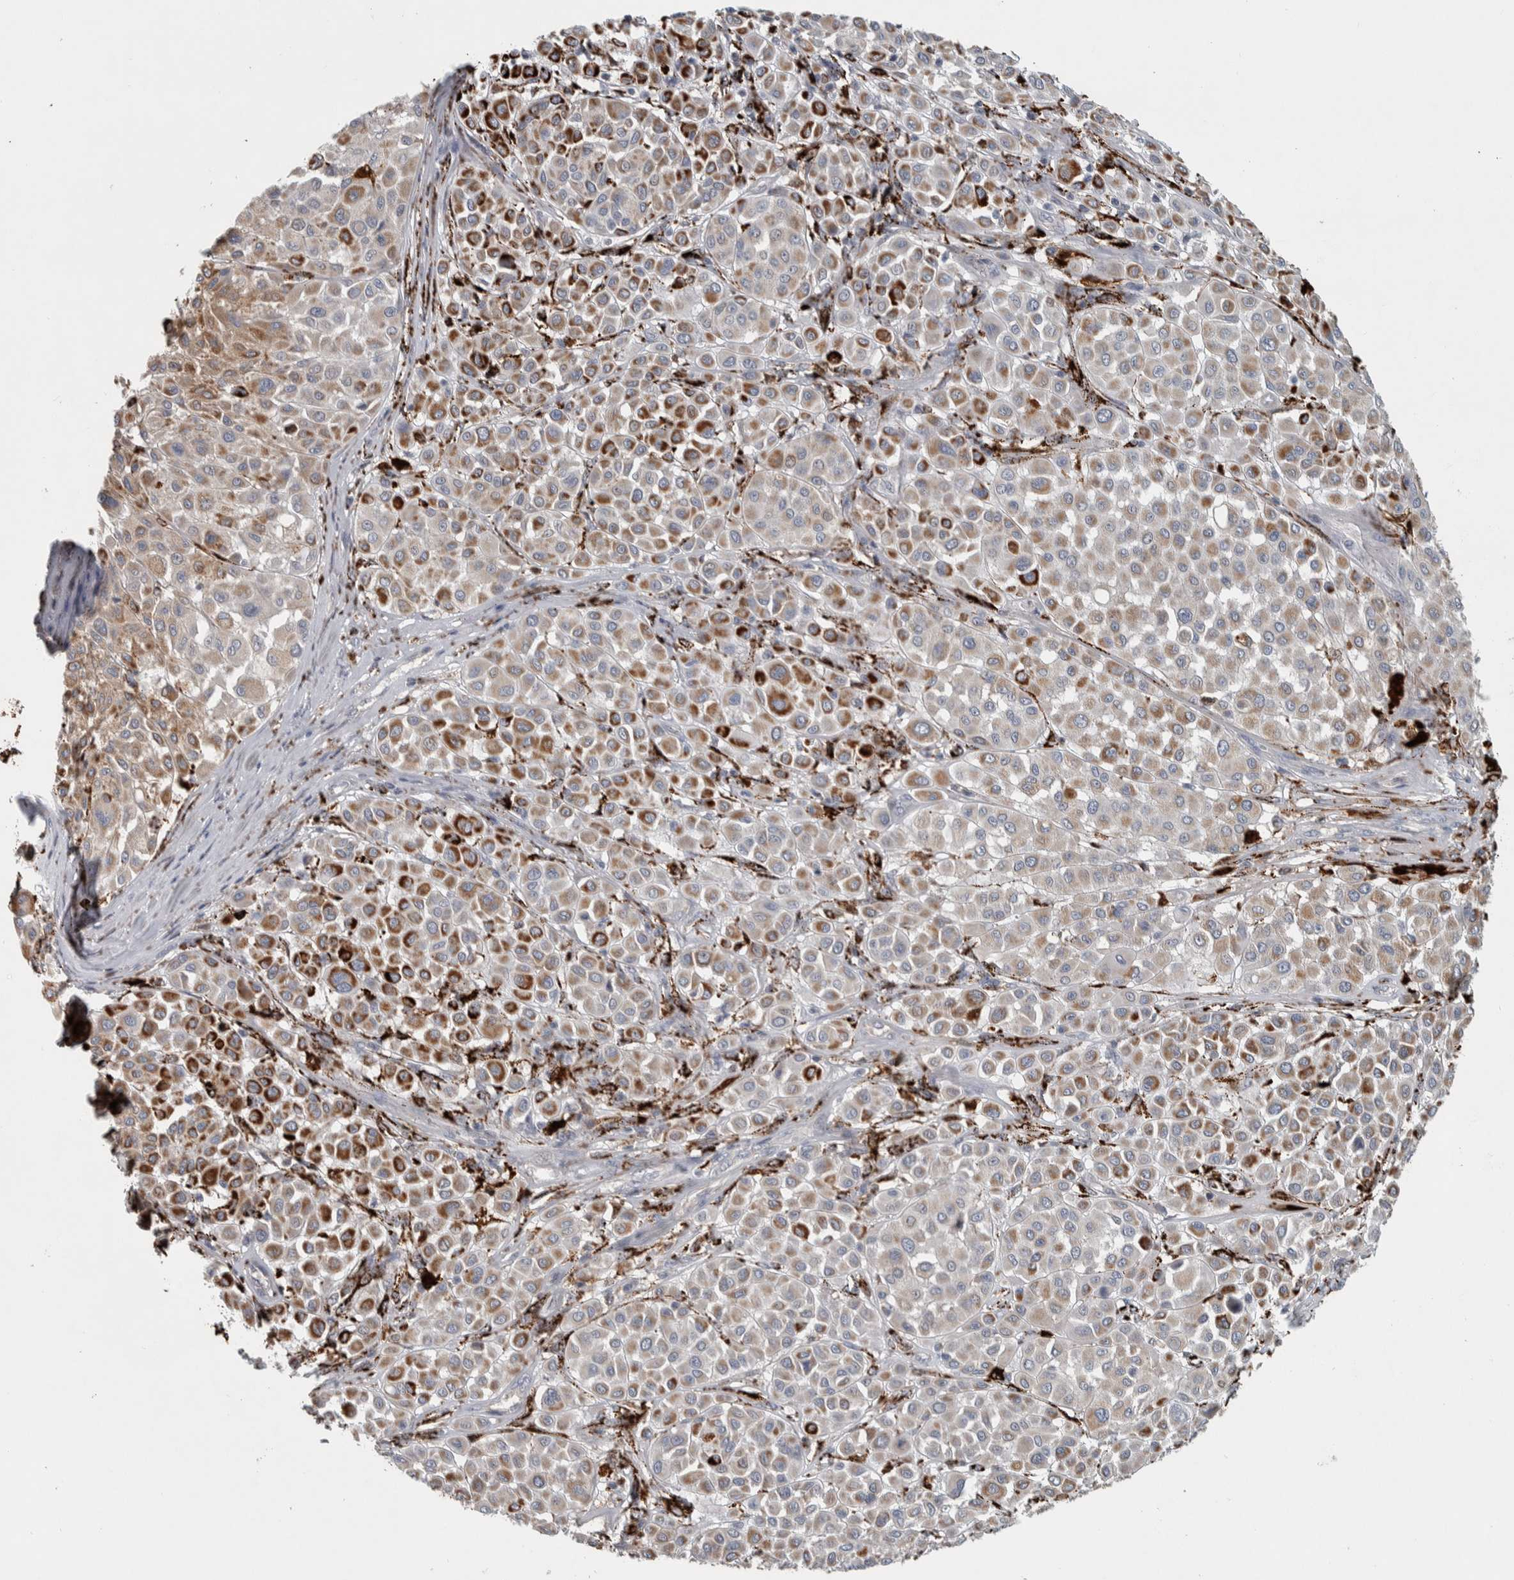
{"staining": {"intensity": "moderate", "quantity": "25%-75%", "location": "cytoplasmic/membranous"}, "tissue": "melanoma", "cell_type": "Tumor cells", "image_type": "cancer", "snomed": [{"axis": "morphology", "description": "Malignant melanoma, Metastatic site"}, {"axis": "topography", "description": "Soft tissue"}], "caption": "Tumor cells display moderate cytoplasmic/membranous staining in about 25%-75% of cells in melanoma. Using DAB (3,3'-diaminobenzidine) (brown) and hematoxylin (blue) stains, captured at high magnification using brightfield microscopy.", "gene": "FAM78A", "patient": {"sex": "male", "age": 41}}